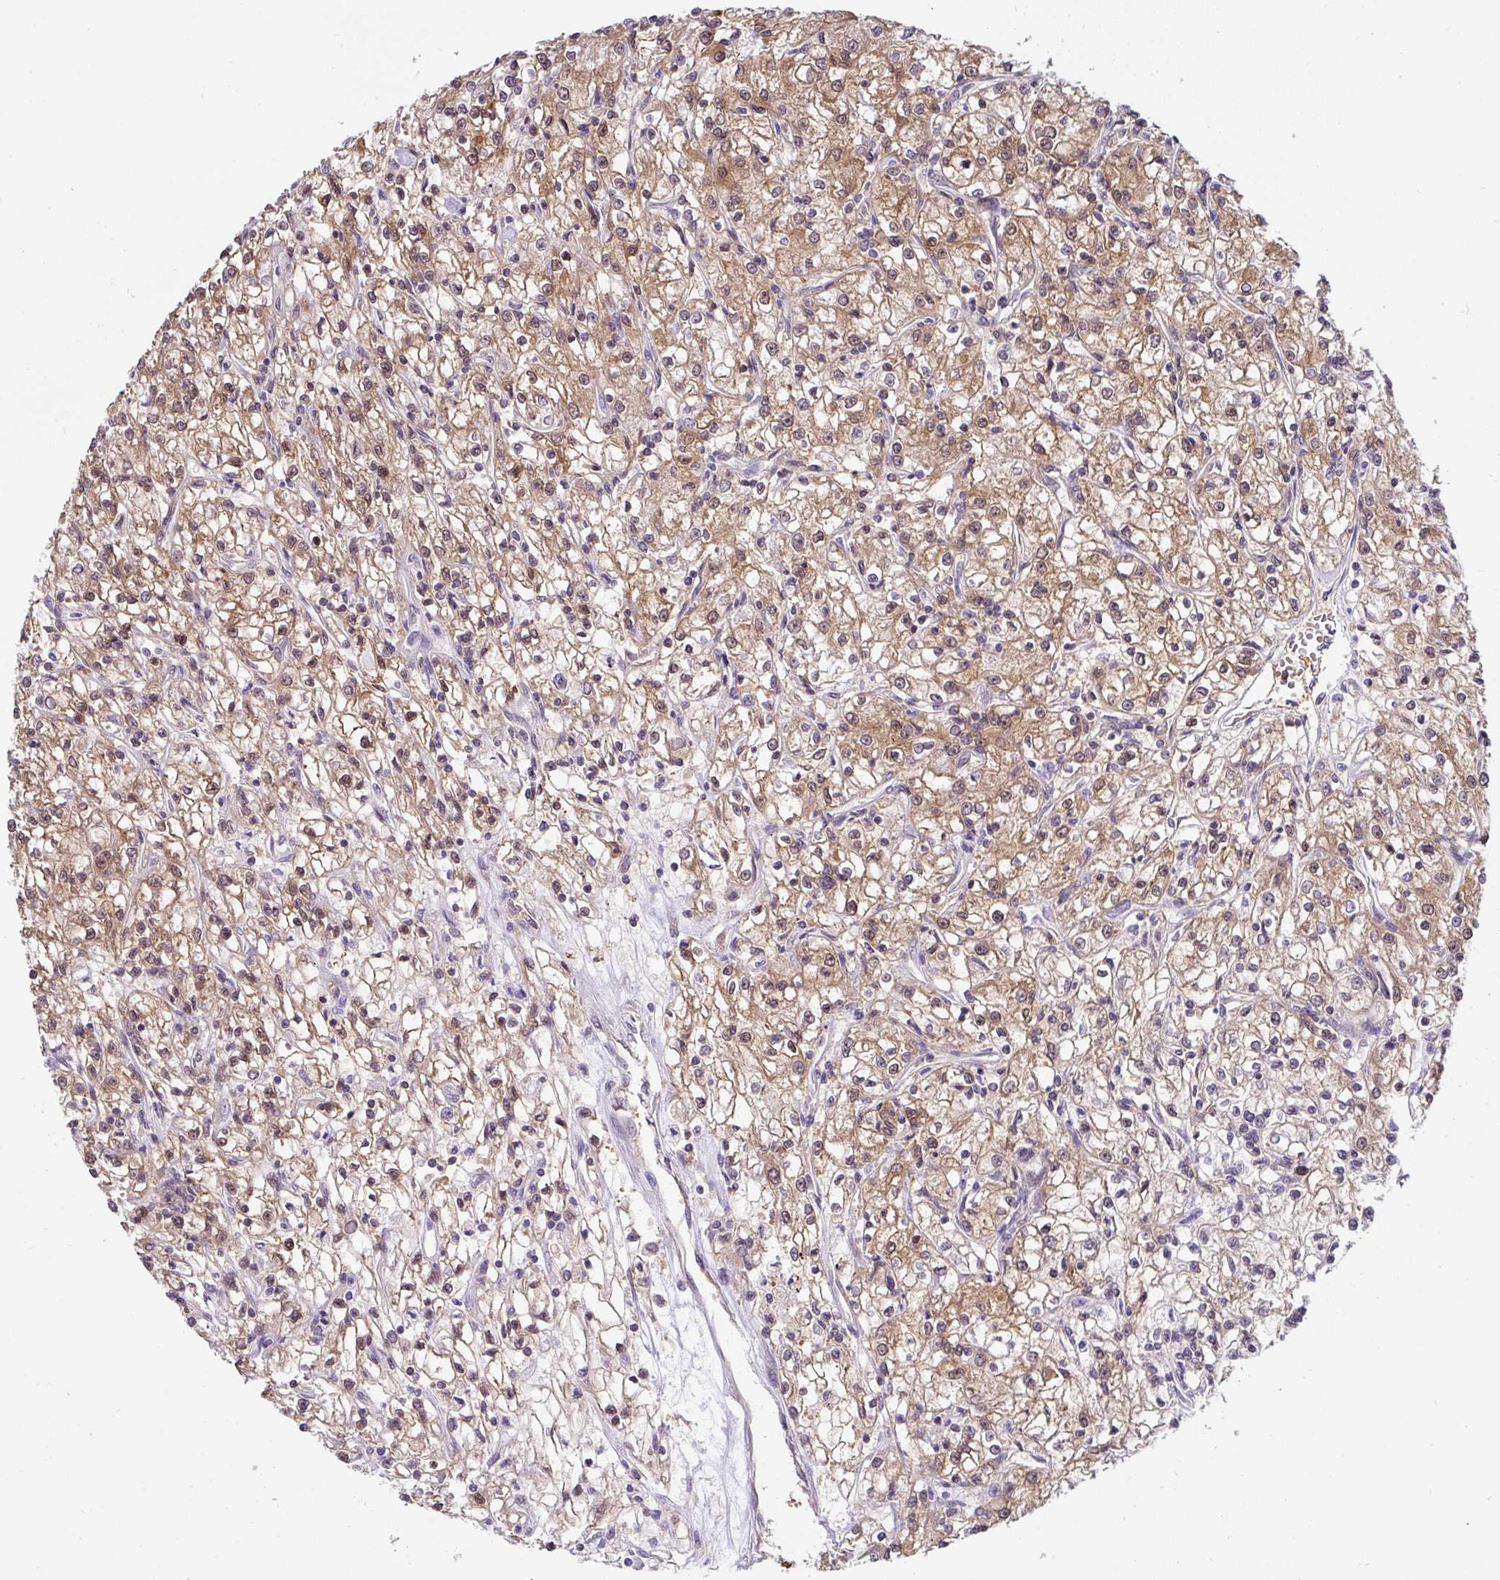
{"staining": {"intensity": "moderate", "quantity": ">75%", "location": "cytoplasmic/membranous"}, "tissue": "renal cancer", "cell_type": "Tumor cells", "image_type": "cancer", "snomed": [{"axis": "morphology", "description": "Adenocarcinoma, NOS"}, {"axis": "topography", "description": "Kidney"}], "caption": "This is a photomicrograph of IHC staining of renal cancer, which shows moderate staining in the cytoplasmic/membranous of tumor cells.", "gene": "ST13", "patient": {"sex": "female", "age": 59}}